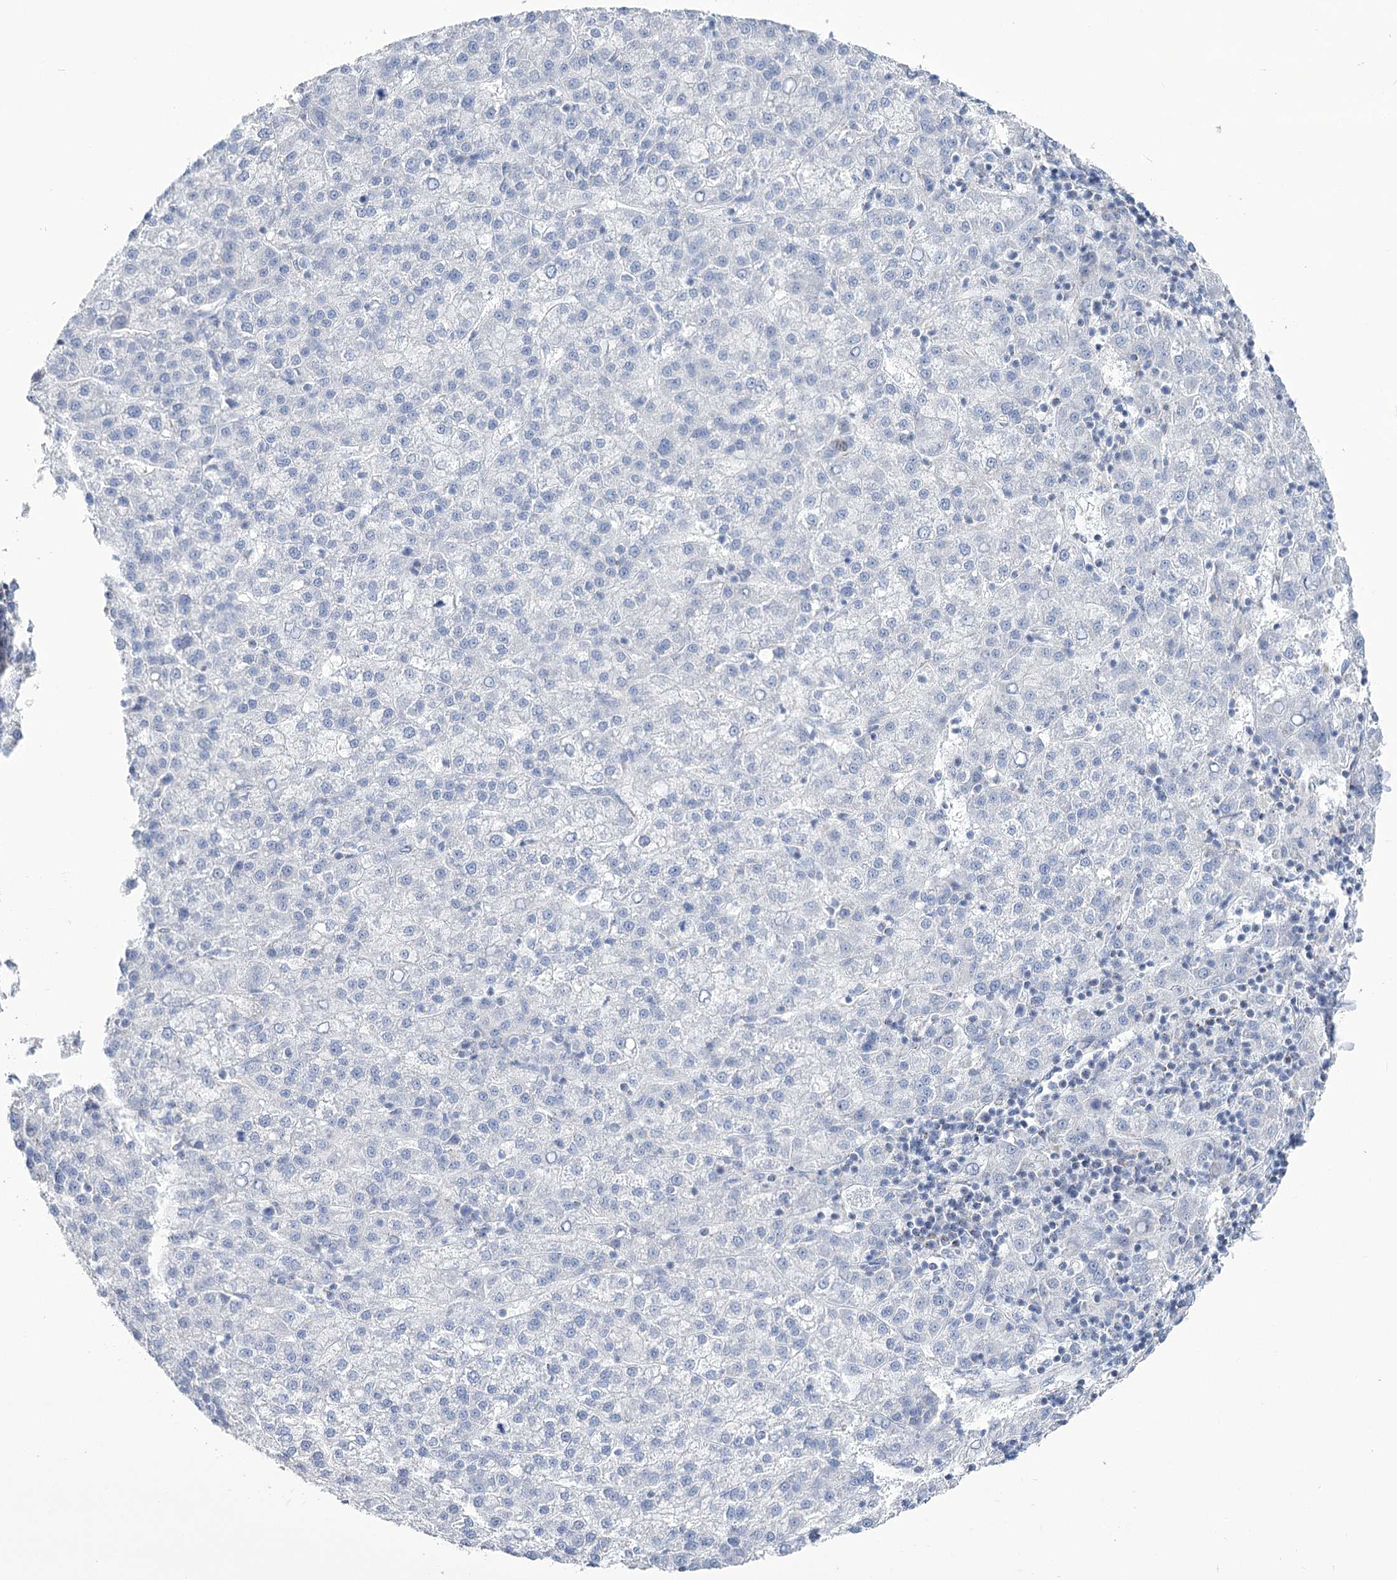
{"staining": {"intensity": "negative", "quantity": "none", "location": "none"}, "tissue": "liver cancer", "cell_type": "Tumor cells", "image_type": "cancer", "snomed": [{"axis": "morphology", "description": "Carcinoma, Hepatocellular, NOS"}, {"axis": "topography", "description": "Liver"}], "caption": "Histopathology image shows no significant protein positivity in tumor cells of liver cancer (hepatocellular carcinoma).", "gene": "PDHB", "patient": {"sex": "female", "age": 58}}